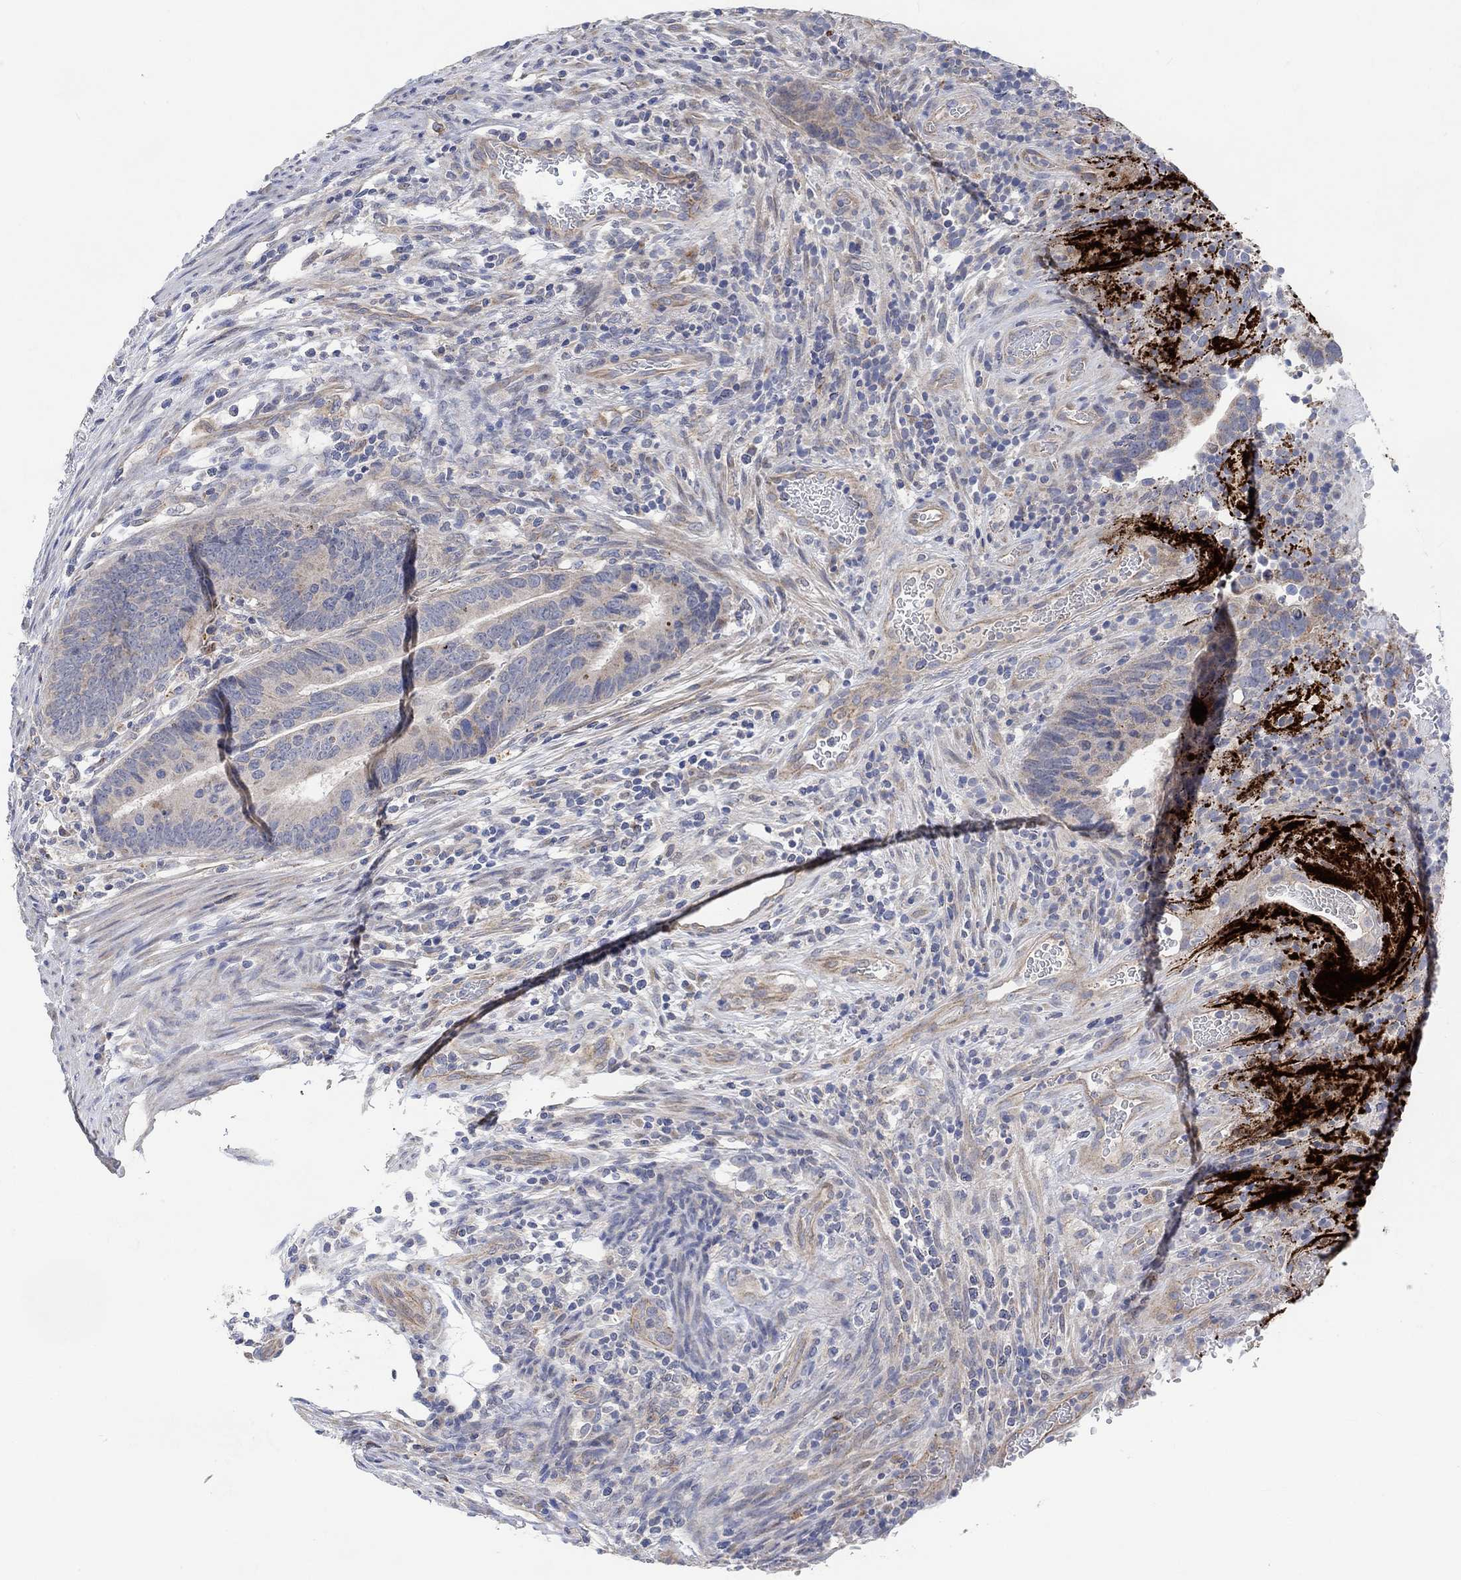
{"staining": {"intensity": "weak", "quantity": "25%-75%", "location": "cytoplasmic/membranous"}, "tissue": "colorectal cancer", "cell_type": "Tumor cells", "image_type": "cancer", "snomed": [{"axis": "morphology", "description": "Adenocarcinoma, NOS"}, {"axis": "topography", "description": "Colon"}], "caption": "The photomicrograph demonstrates staining of colorectal adenocarcinoma, revealing weak cytoplasmic/membranous protein staining (brown color) within tumor cells.", "gene": "HCRTR1", "patient": {"sex": "female", "age": 56}}